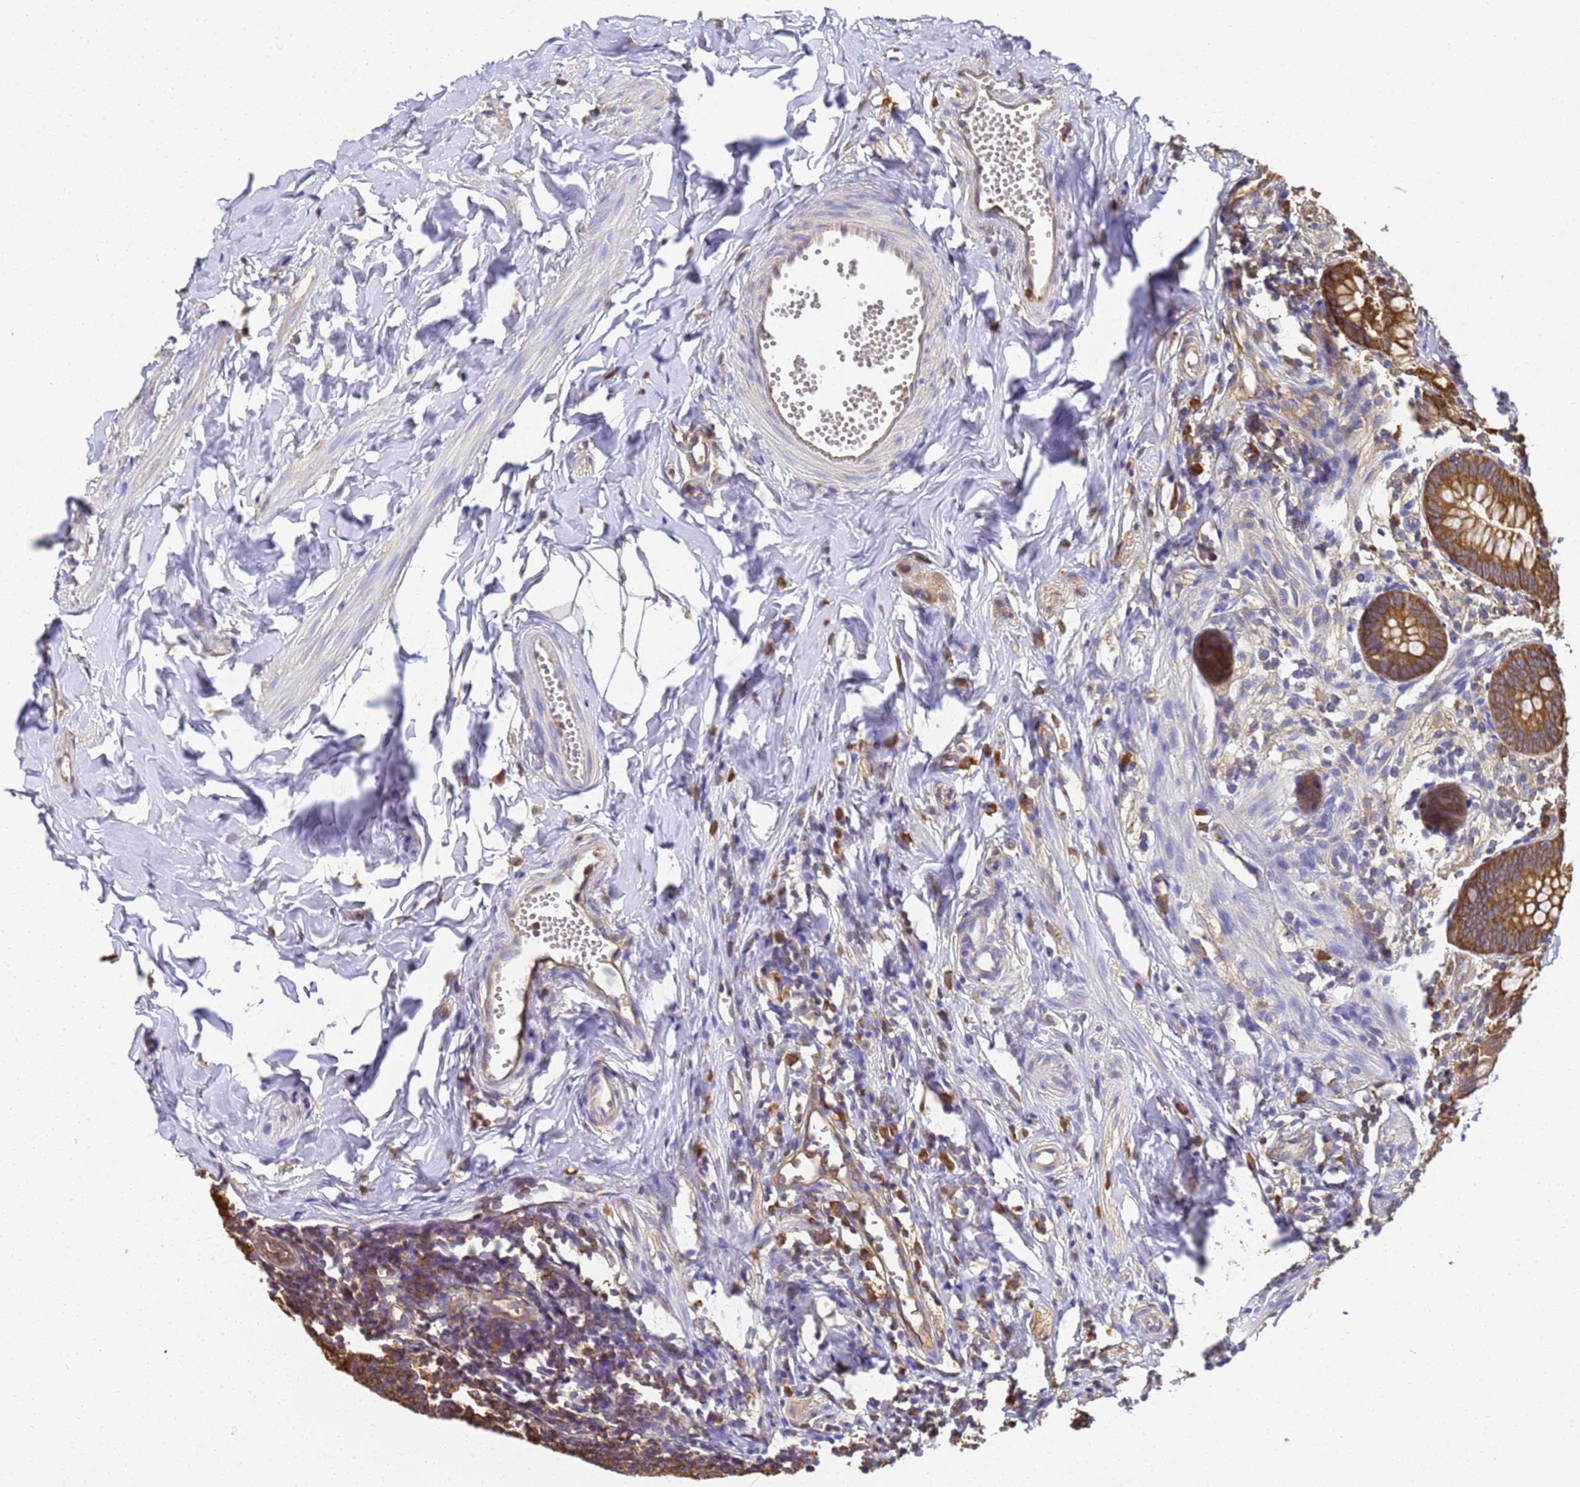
{"staining": {"intensity": "moderate", "quantity": ">75%", "location": "cytoplasmic/membranous"}, "tissue": "appendix", "cell_type": "Glandular cells", "image_type": "normal", "snomed": [{"axis": "morphology", "description": "Normal tissue, NOS"}, {"axis": "topography", "description": "Appendix"}], "caption": "The immunohistochemical stain labels moderate cytoplasmic/membranous expression in glandular cells of unremarkable appendix. The staining was performed using DAB to visualize the protein expression in brown, while the nuclei were stained in blue with hematoxylin (Magnification: 20x).", "gene": "NME1", "patient": {"sex": "male", "age": 14}}